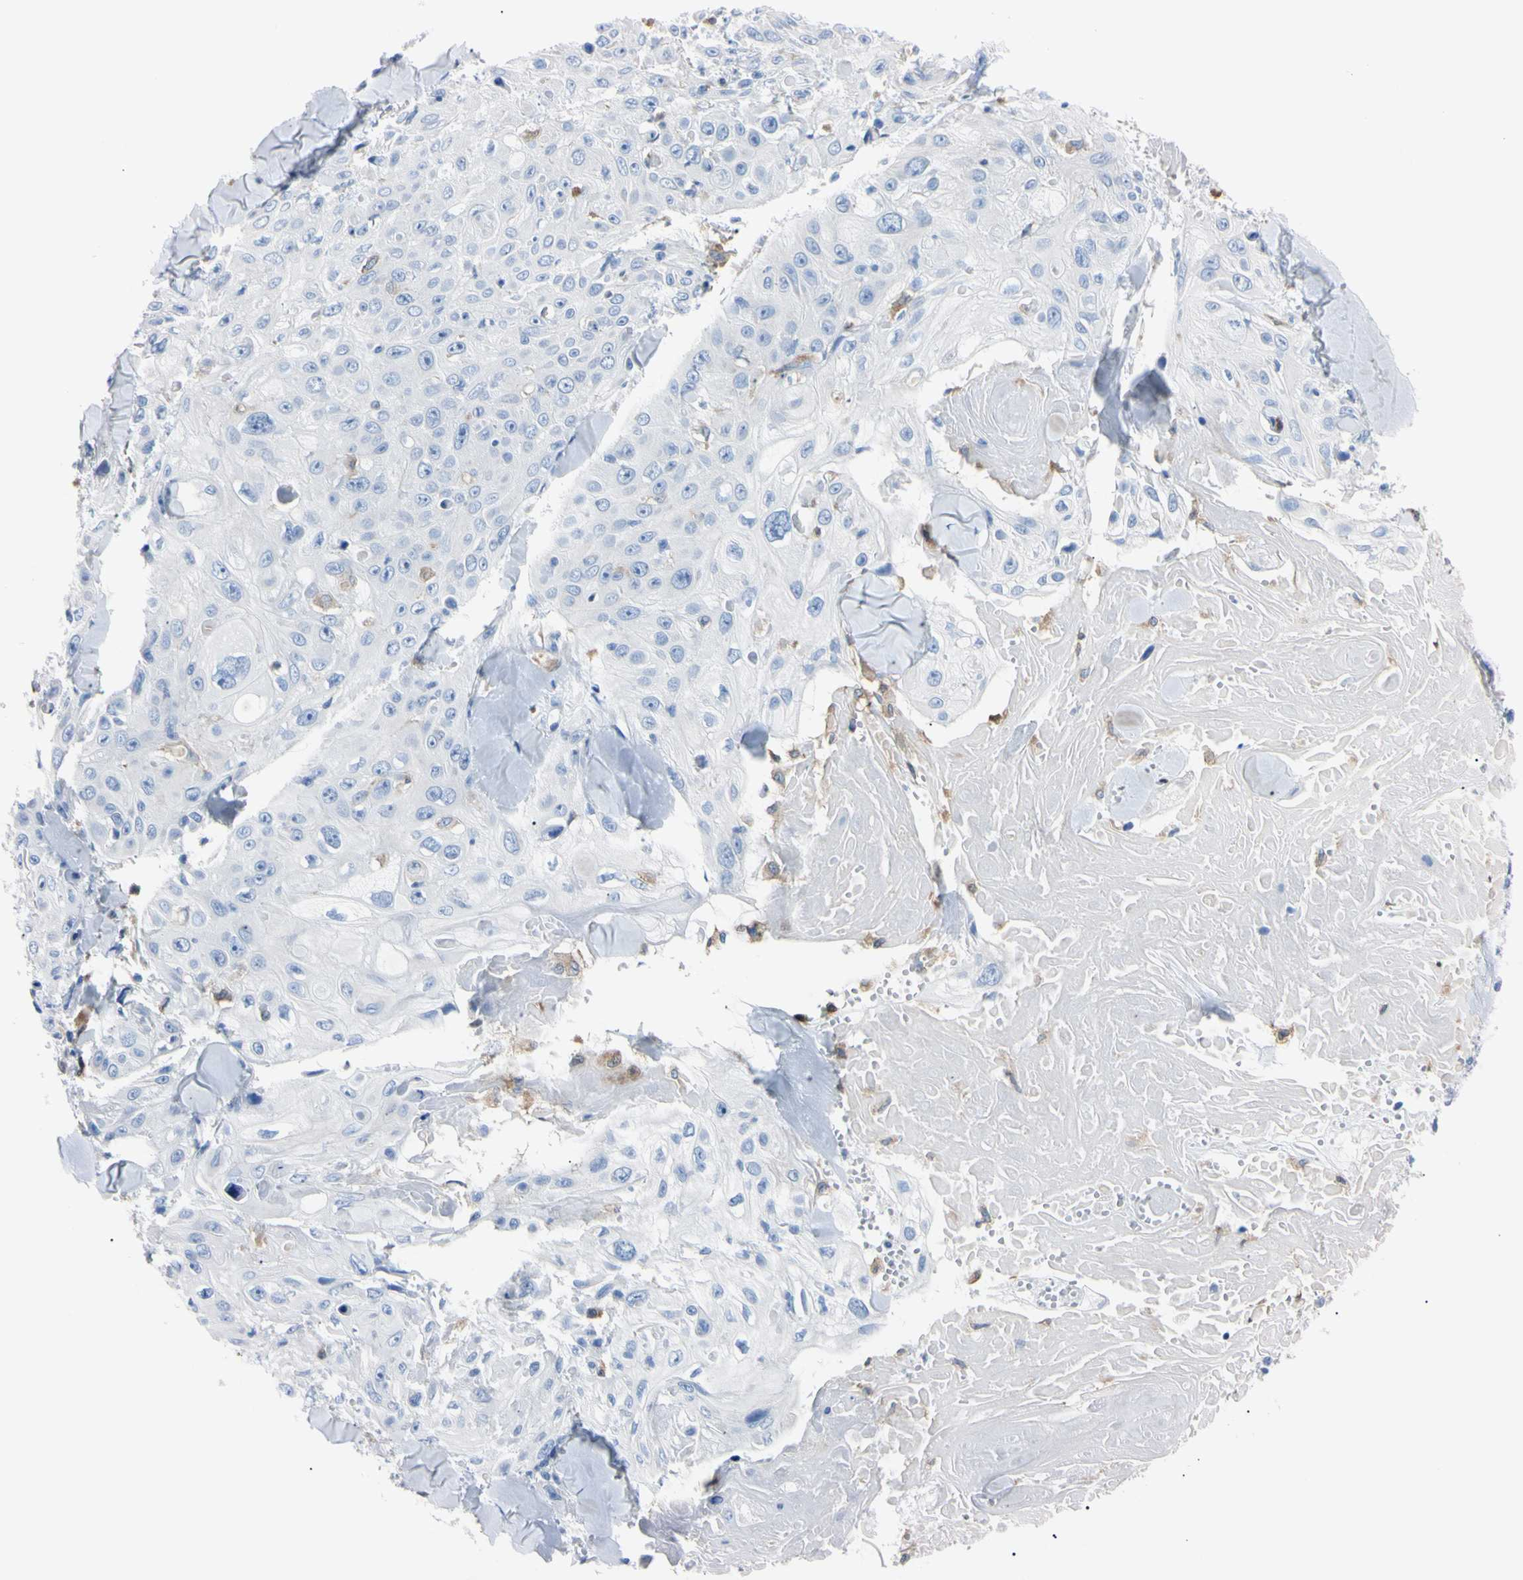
{"staining": {"intensity": "negative", "quantity": "none", "location": "none"}, "tissue": "skin cancer", "cell_type": "Tumor cells", "image_type": "cancer", "snomed": [{"axis": "morphology", "description": "Squamous cell carcinoma, NOS"}, {"axis": "topography", "description": "Skin"}], "caption": "Immunohistochemical staining of skin squamous cell carcinoma shows no significant positivity in tumor cells. The staining was performed using DAB (3,3'-diaminobenzidine) to visualize the protein expression in brown, while the nuclei were stained in blue with hematoxylin (Magnification: 20x).", "gene": "NCF4", "patient": {"sex": "male", "age": 86}}